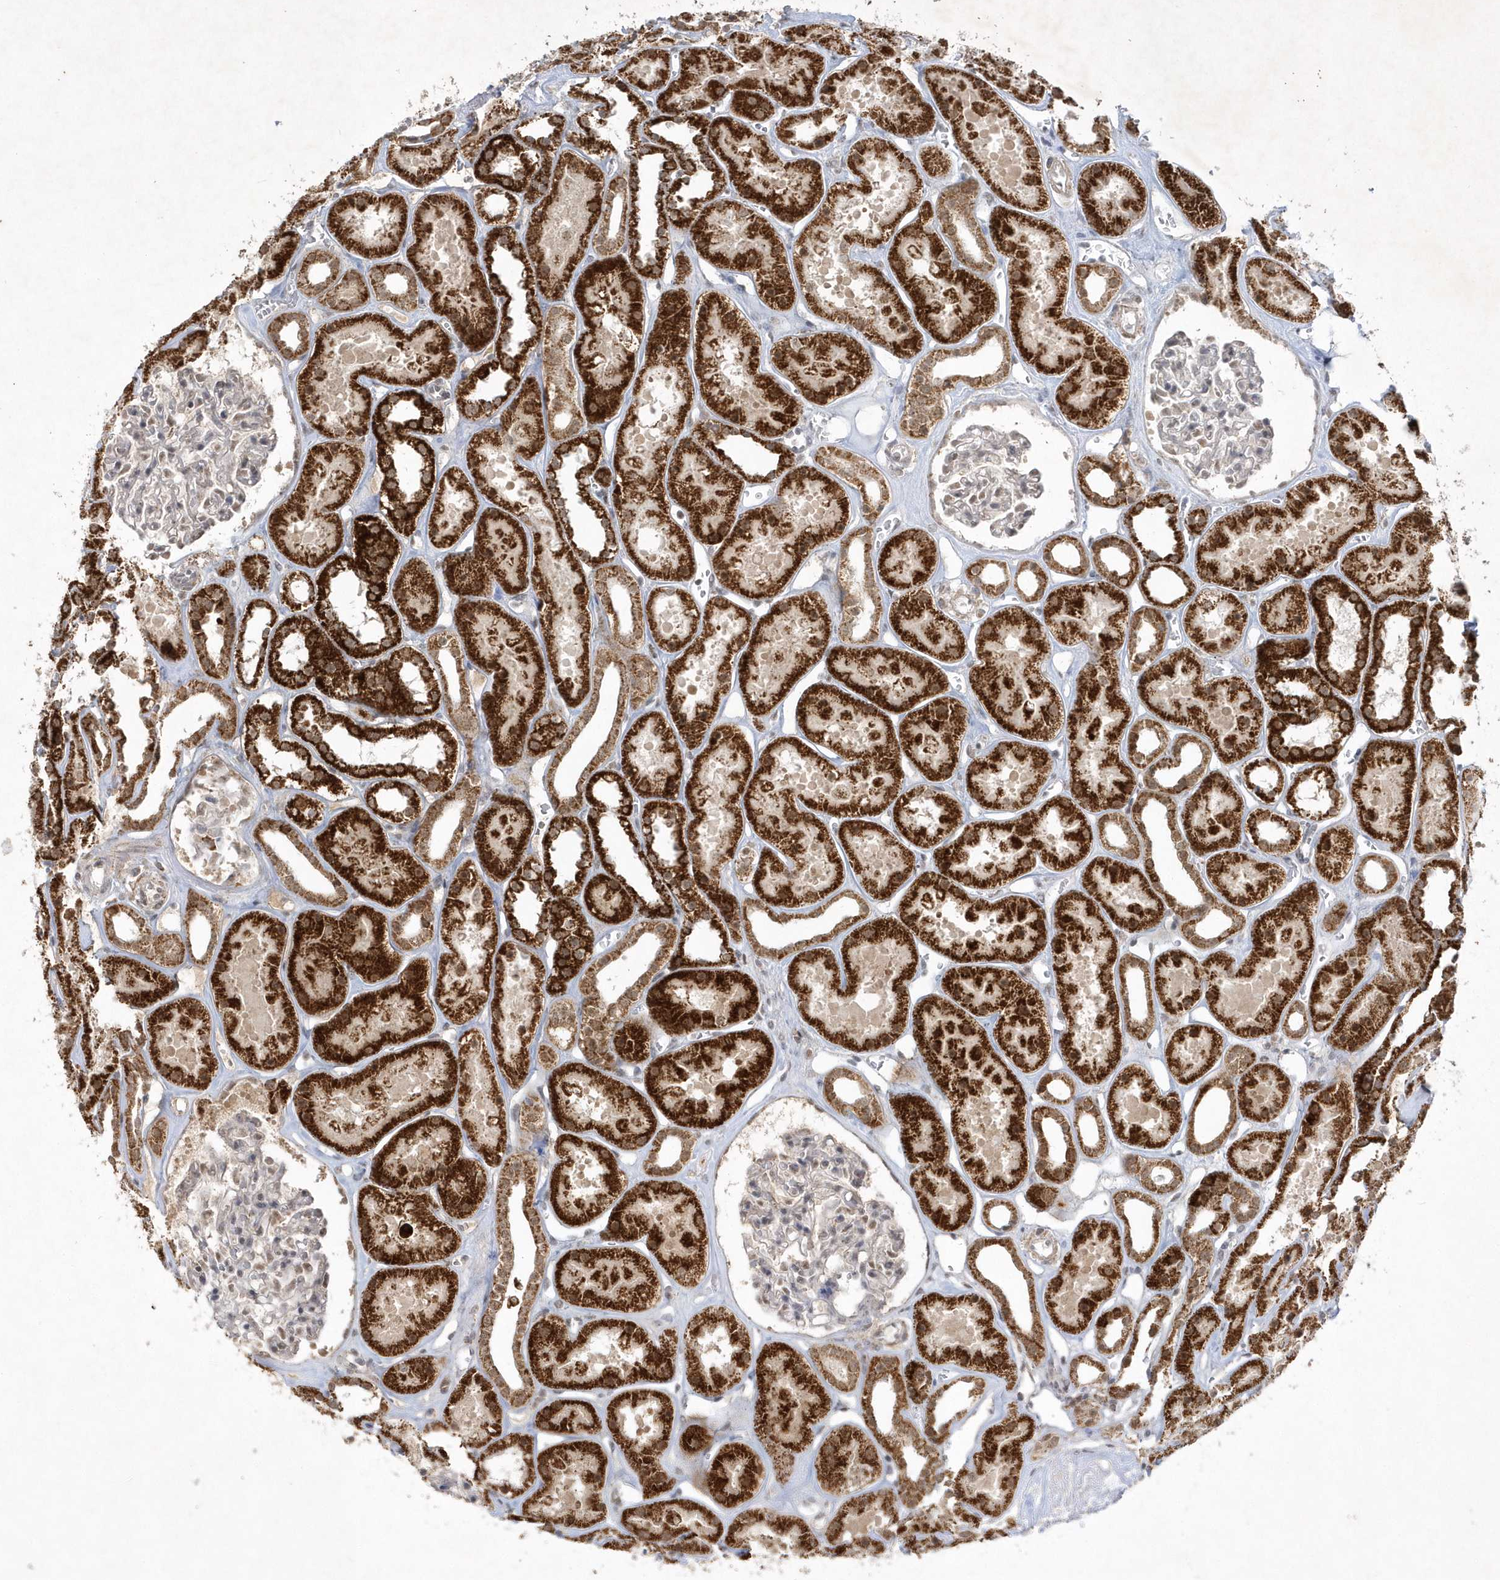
{"staining": {"intensity": "weak", "quantity": "<25%", "location": "nuclear"}, "tissue": "kidney", "cell_type": "Cells in glomeruli", "image_type": "normal", "snomed": [{"axis": "morphology", "description": "Normal tissue, NOS"}, {"axis": "topography", "description": "Kidney"}], "caption": "Immunohistochemical staining of benign kidney shows no significant positivity in cells in glomeruli.", "gene": "CPSF3", "patient": {"sex": "female", "age": 41}}